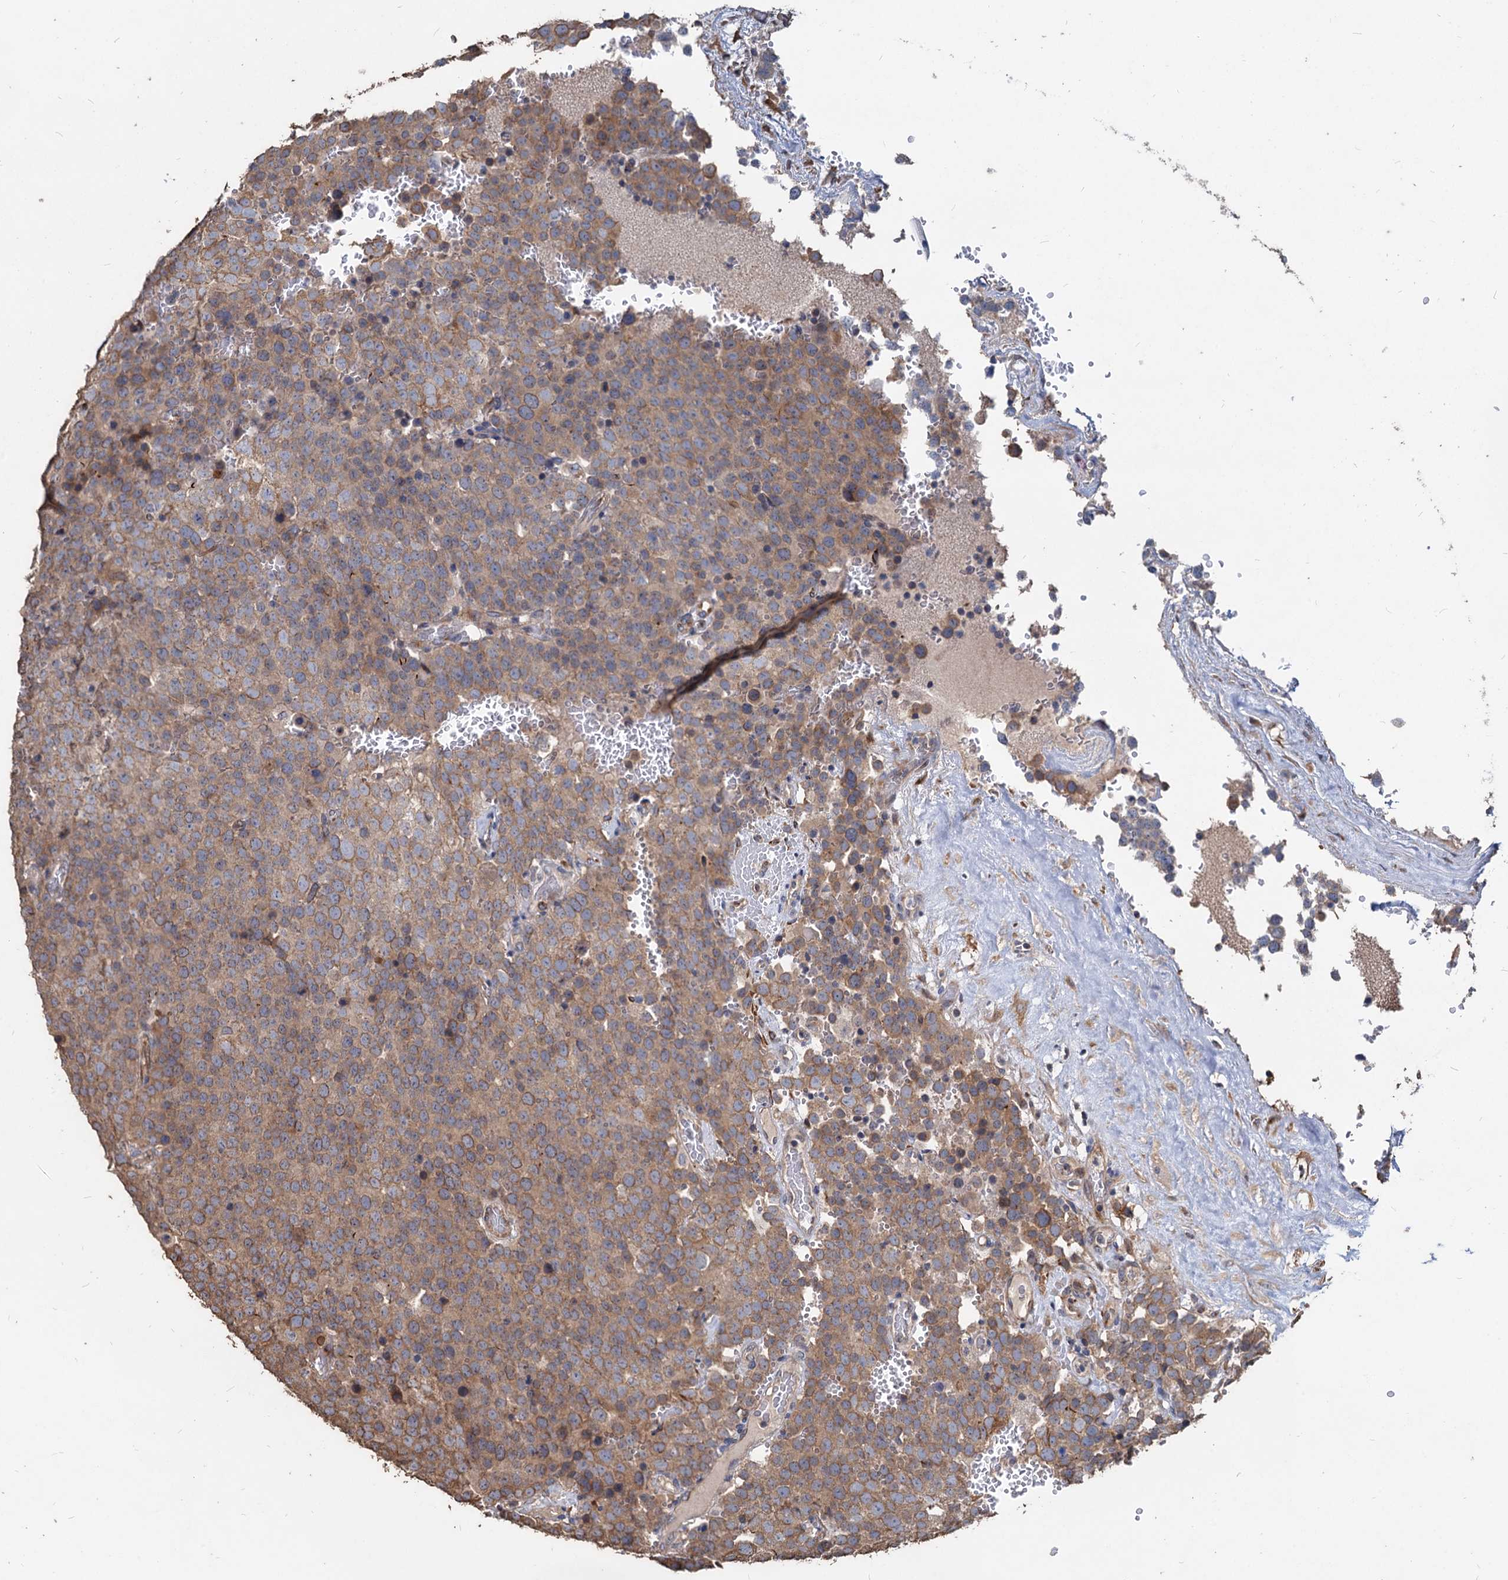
{"staining": {"intensity": "moderate", "quantity": ">75%", "location": "cytoplasmic/membranous"}, "tissue": "testis cancer", "cell_type": "Tumor cells", "image_type": "cancer", "snomed": [{"axis": "morphology", "description": "Seminoma, NOS"}, {"axis": "topography", "description": "Testis"}], "caption": "This photomicrograph demonstrates seminoma (testis) stained with immunohistochemistry (IHC) to label a protein in brown. The cytoplasmic/membranous of tumor cells show moderate positivity for the protein. Nuclei are counter-stained blue.", "gene": "DEPDC4", "patient": {"sex": "male", "age": 71}}